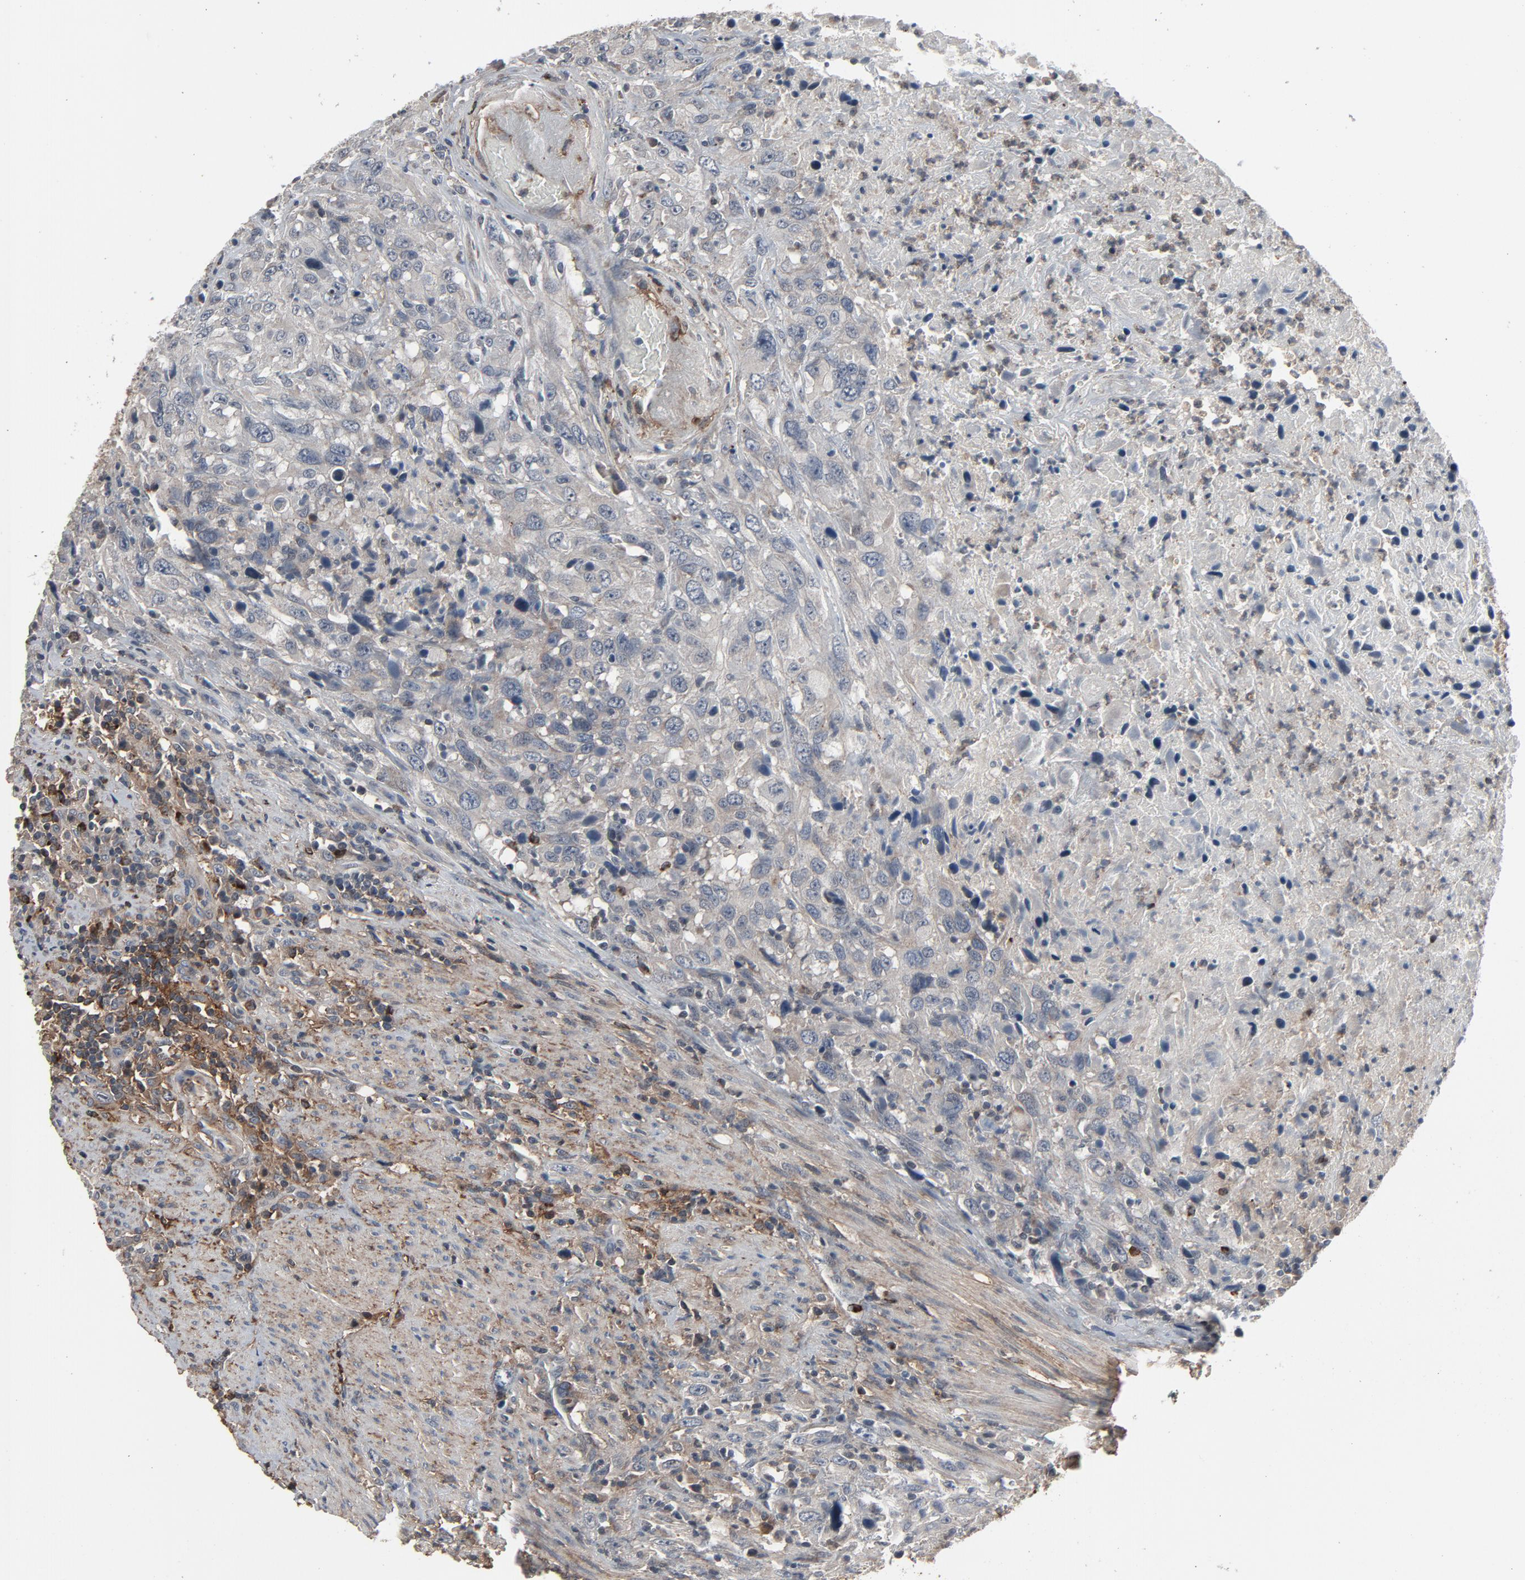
{"staining": {"intensity": "negative", "quantity": "none", "location": "none"}, "tissue": "urothelial cancer", "cell_type": "Tumor cells", "image_type": "cancer", "snomed": [{"axis": "morphology", "description": "Urothelial carcinoma, High grade"}, {"axis": "topography", "description": "Urinary bladder"}], "caption": "Immunohistochemistry micrograph of human urothelial cancer stained for a protein (brown), which exhibits no staining in tumor cells. The staining is performed using DAB brown chromogen with nuclei counter-stained in using hematoxylin.", "gene": "PDZD4", "patient": {"sex": "male", "age": 61}}